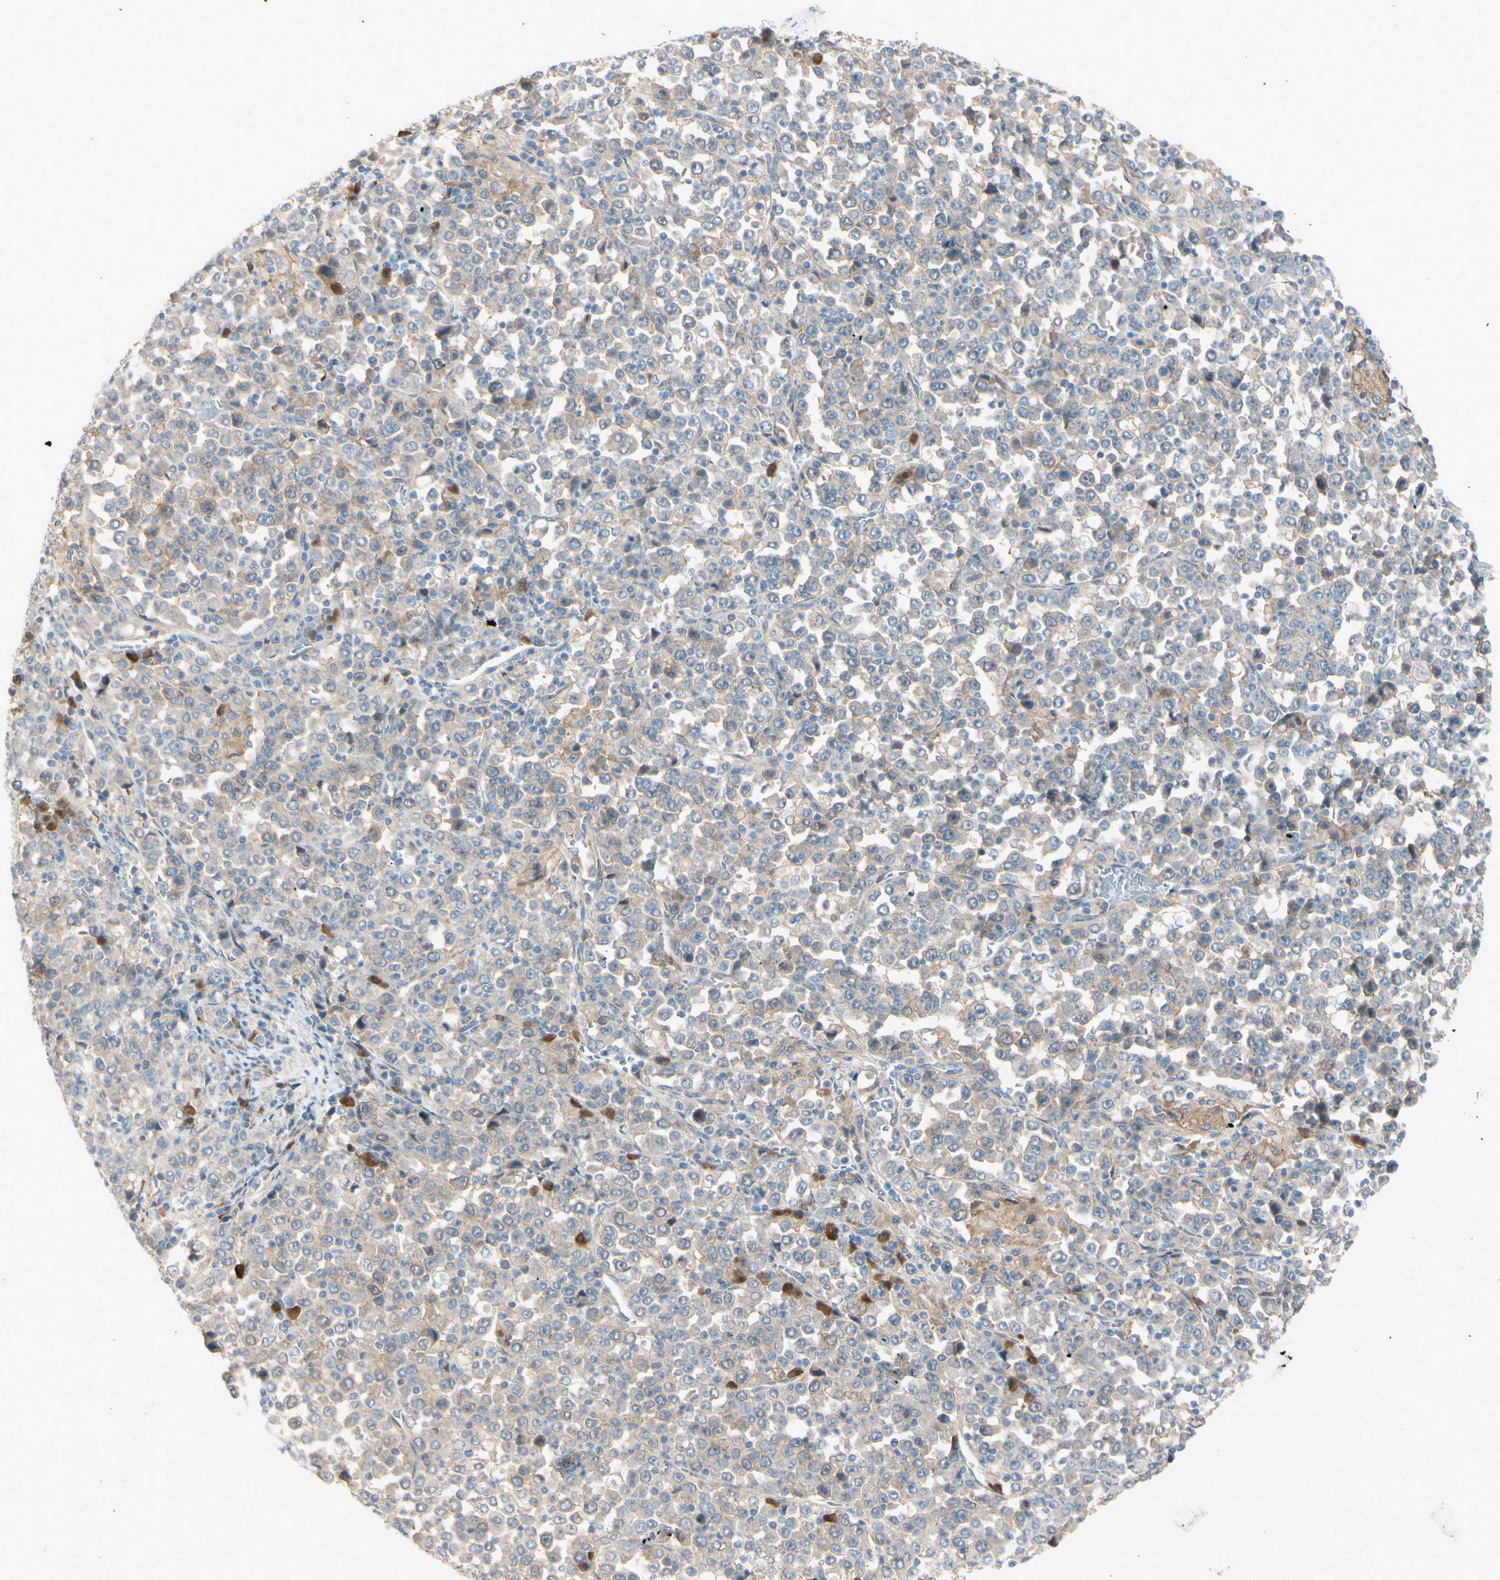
{"staining": {"intensity": "weak", "quantity": ">75%", "location": "cytoplasmic/membranous"}, "tissue": "stomach cancer", "cell_type": "Tumor cells", "image_type": "cancer", "snomed": [{"axis": "morphology", "description": "Normal tissue, NOS"}, {"axis": "morphology", "description": "Adenocarcinoma, NOS"}, {"axis": "topography", "description": "Stomach, upper"}, {"axis": "topography", "description": "Stomach"}], "caption": "Human stomach adenocarcinoma stained with a protein marker shows weak staining in tumor cells.", "gene": "PTTG1", "patient": {"sex": "male", "age": 59}}